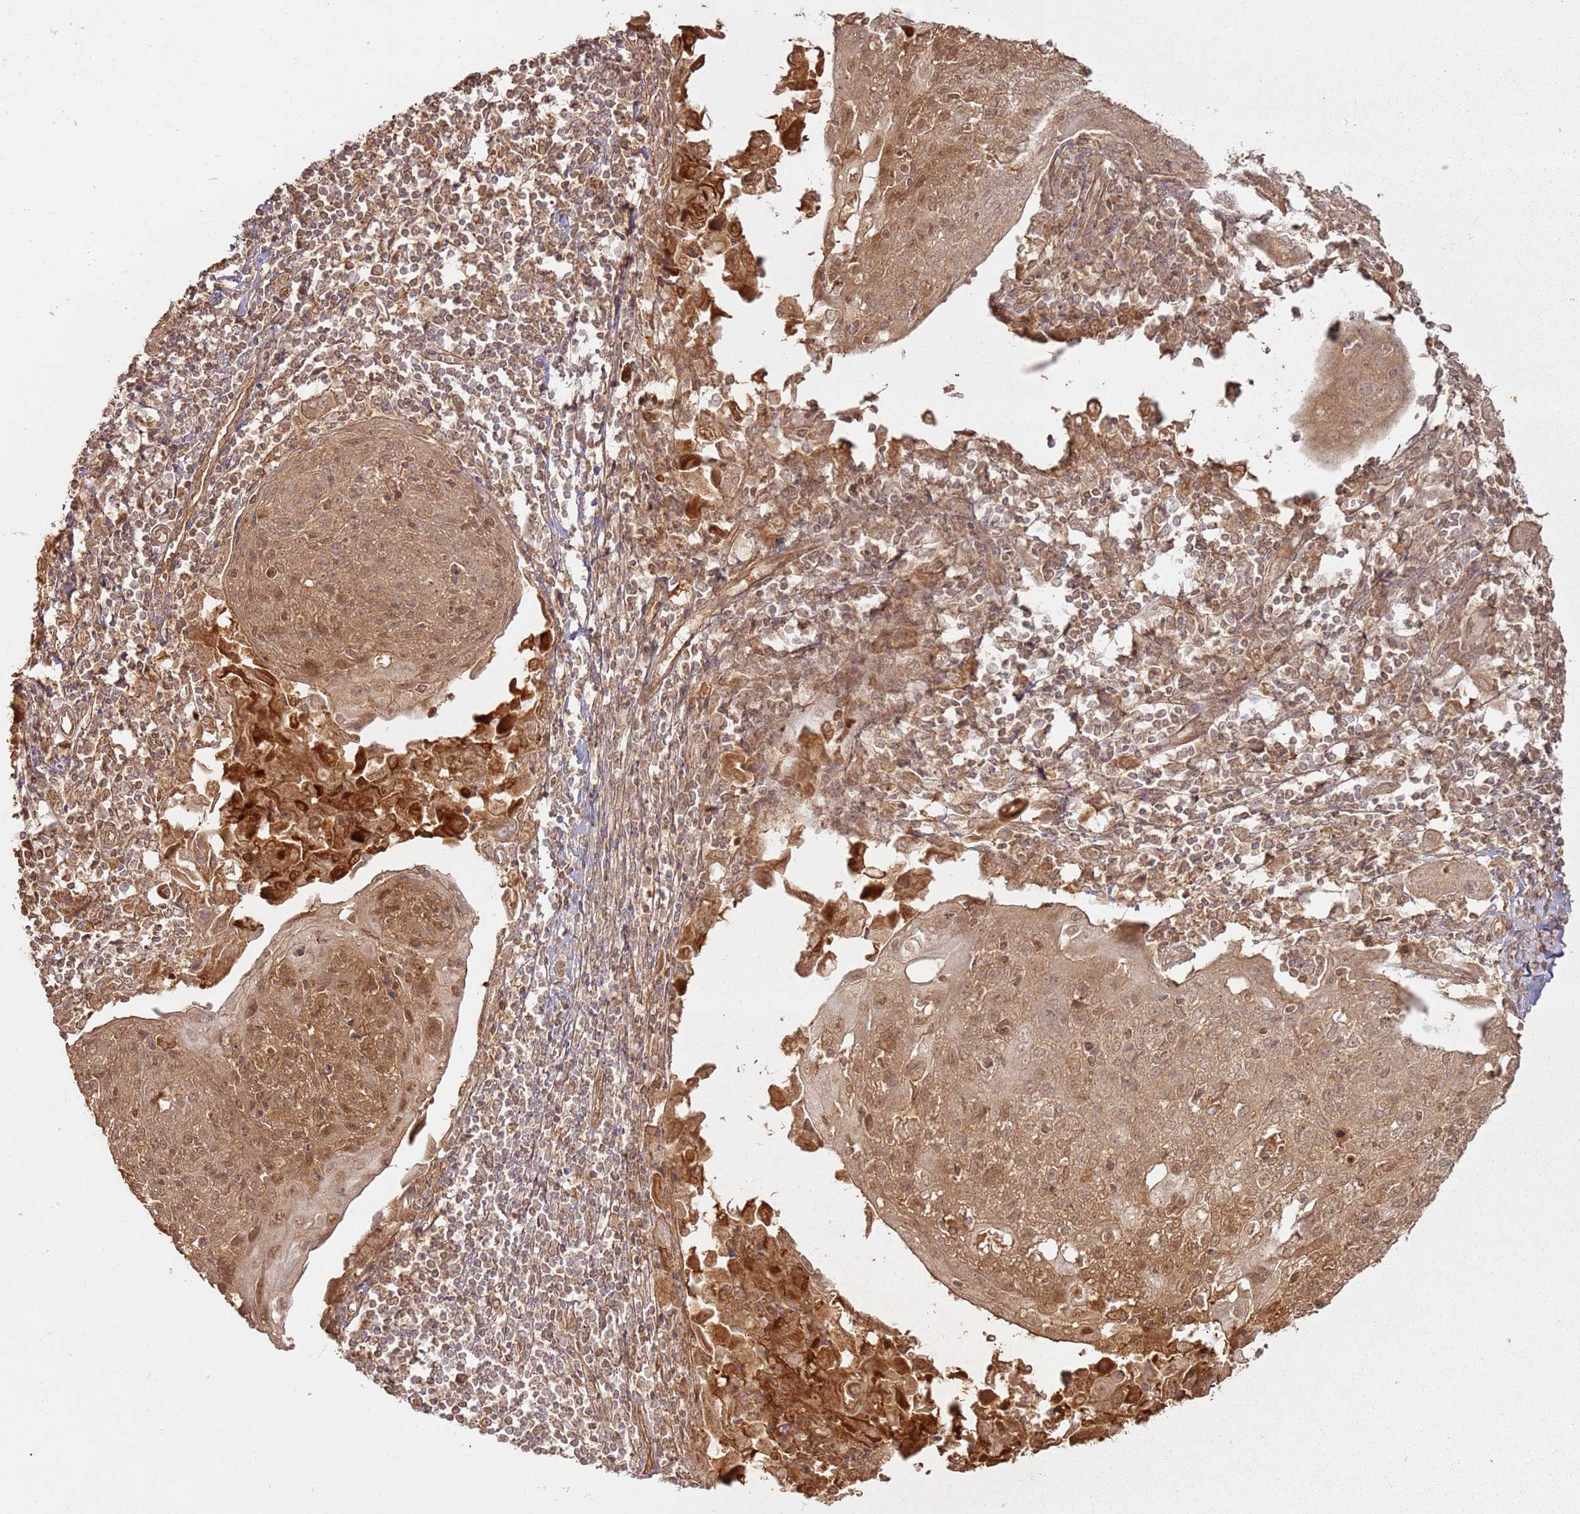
{"staining": {"intensity": "moderate", "quantity": ">75%", "location": "cytoplasmic/membranous"}, "tissue": "cervical cancer", "cell_type": "Tumor cells", "image_type": "cancer", "snomed": [{"axis": "morphology", "description": "Squamous cell carcinoma, NOS"}, {"axis": "topography", "description": "Cervix"}], "caption": "A micrograph of cervical cancer stained for a protein reveals moderate cytoplasmic/membranous brown staining in tumor cells.", "gene": "ZNF776", "patient": {"sex": "female", "age": 67}}